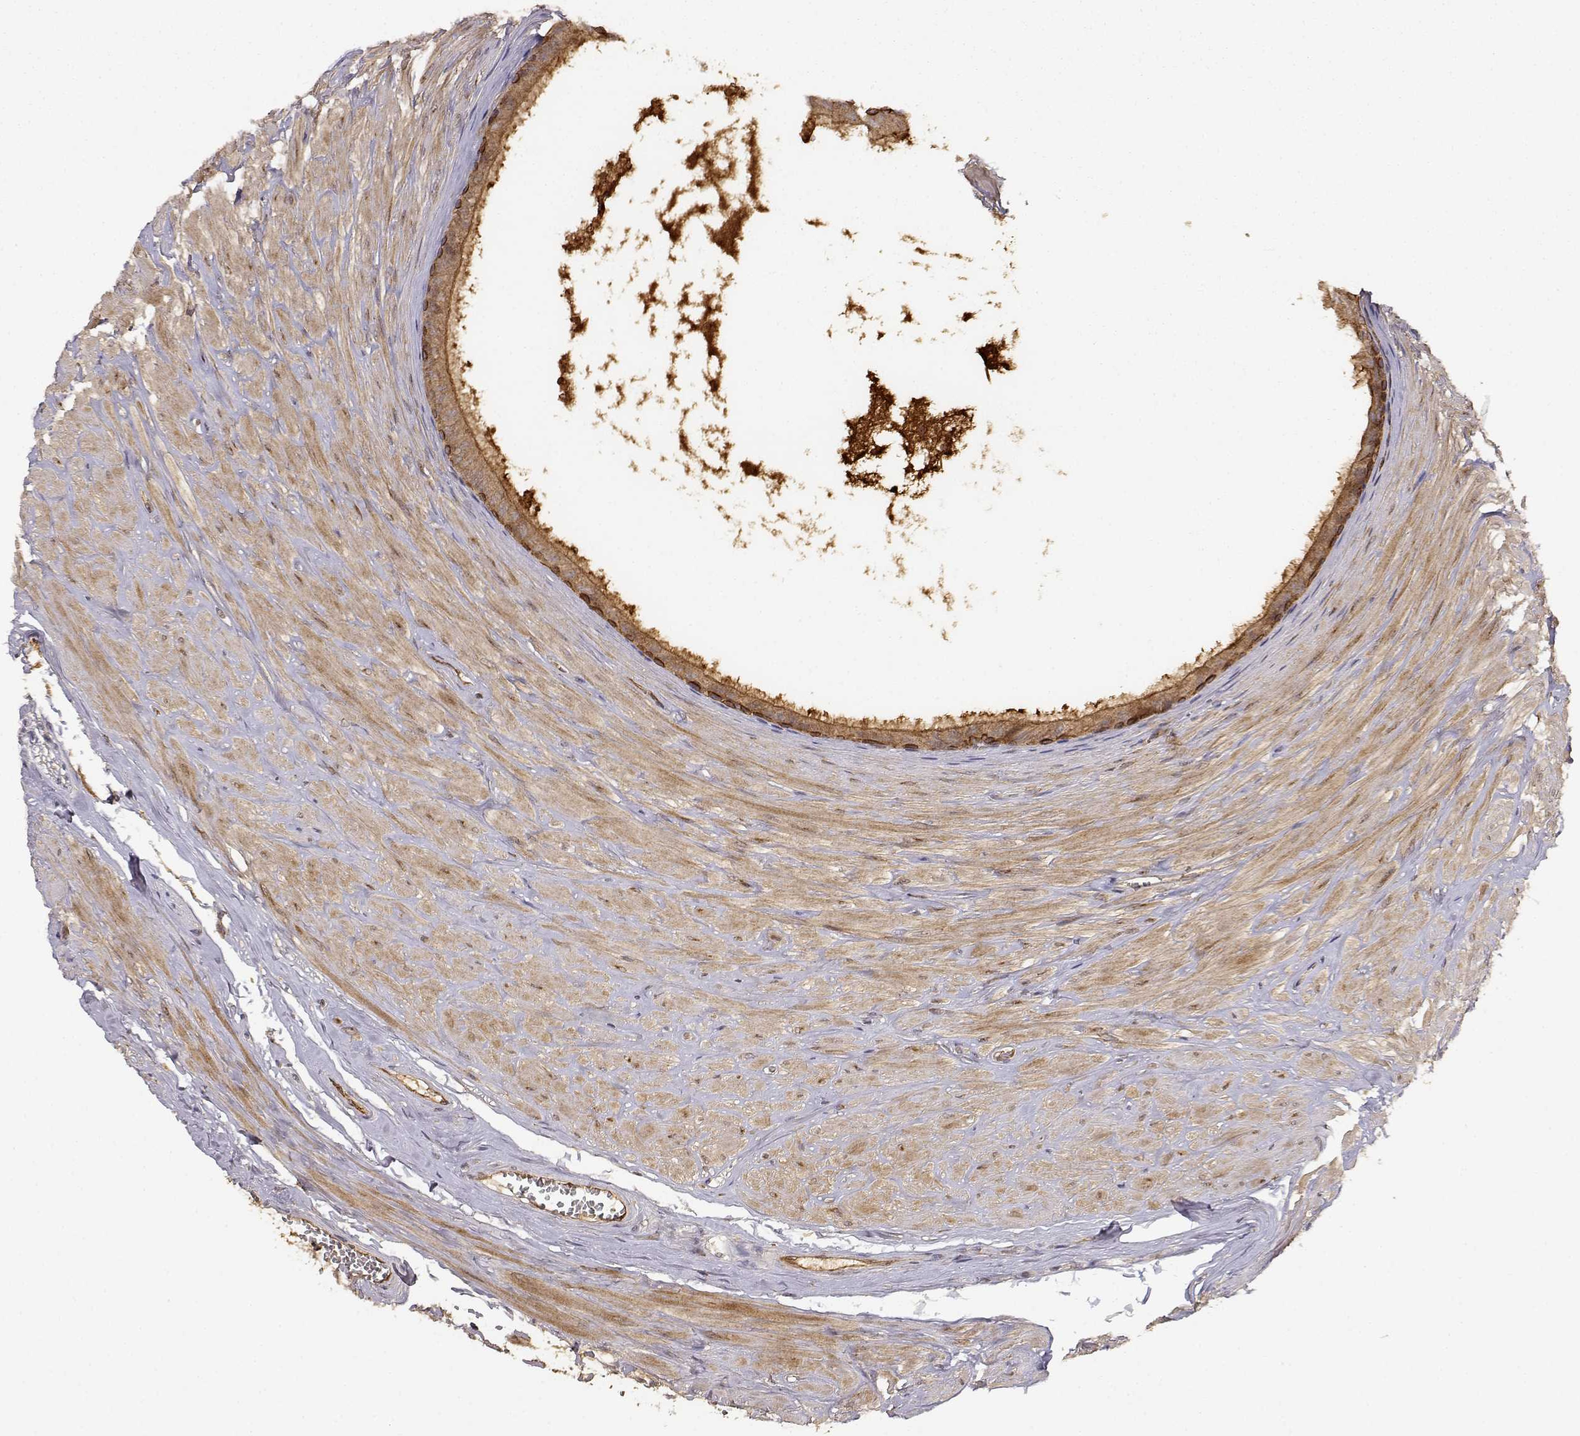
{"staining": {"intensity": "moderate", "quantity": ">75%", "location": "cytoplasmic/membranous"}, "tissue": "epididymis", "cell_type": "Glandular cells", "image_type": "normal", "snomed": [{"axis": "morphology", "description": "Normal tissue, NOS"}, {"axis": "topography", "description": "Epididymis"}], "caption": "A high-resolution image shows IHC staining of benign epididymis, which displays moderate cytoplasmic/membranous positivity in approximately >75% of glandular cells.", "gene": "CDK5RAP2", "patient": {"sex": "male", "age": 37}}